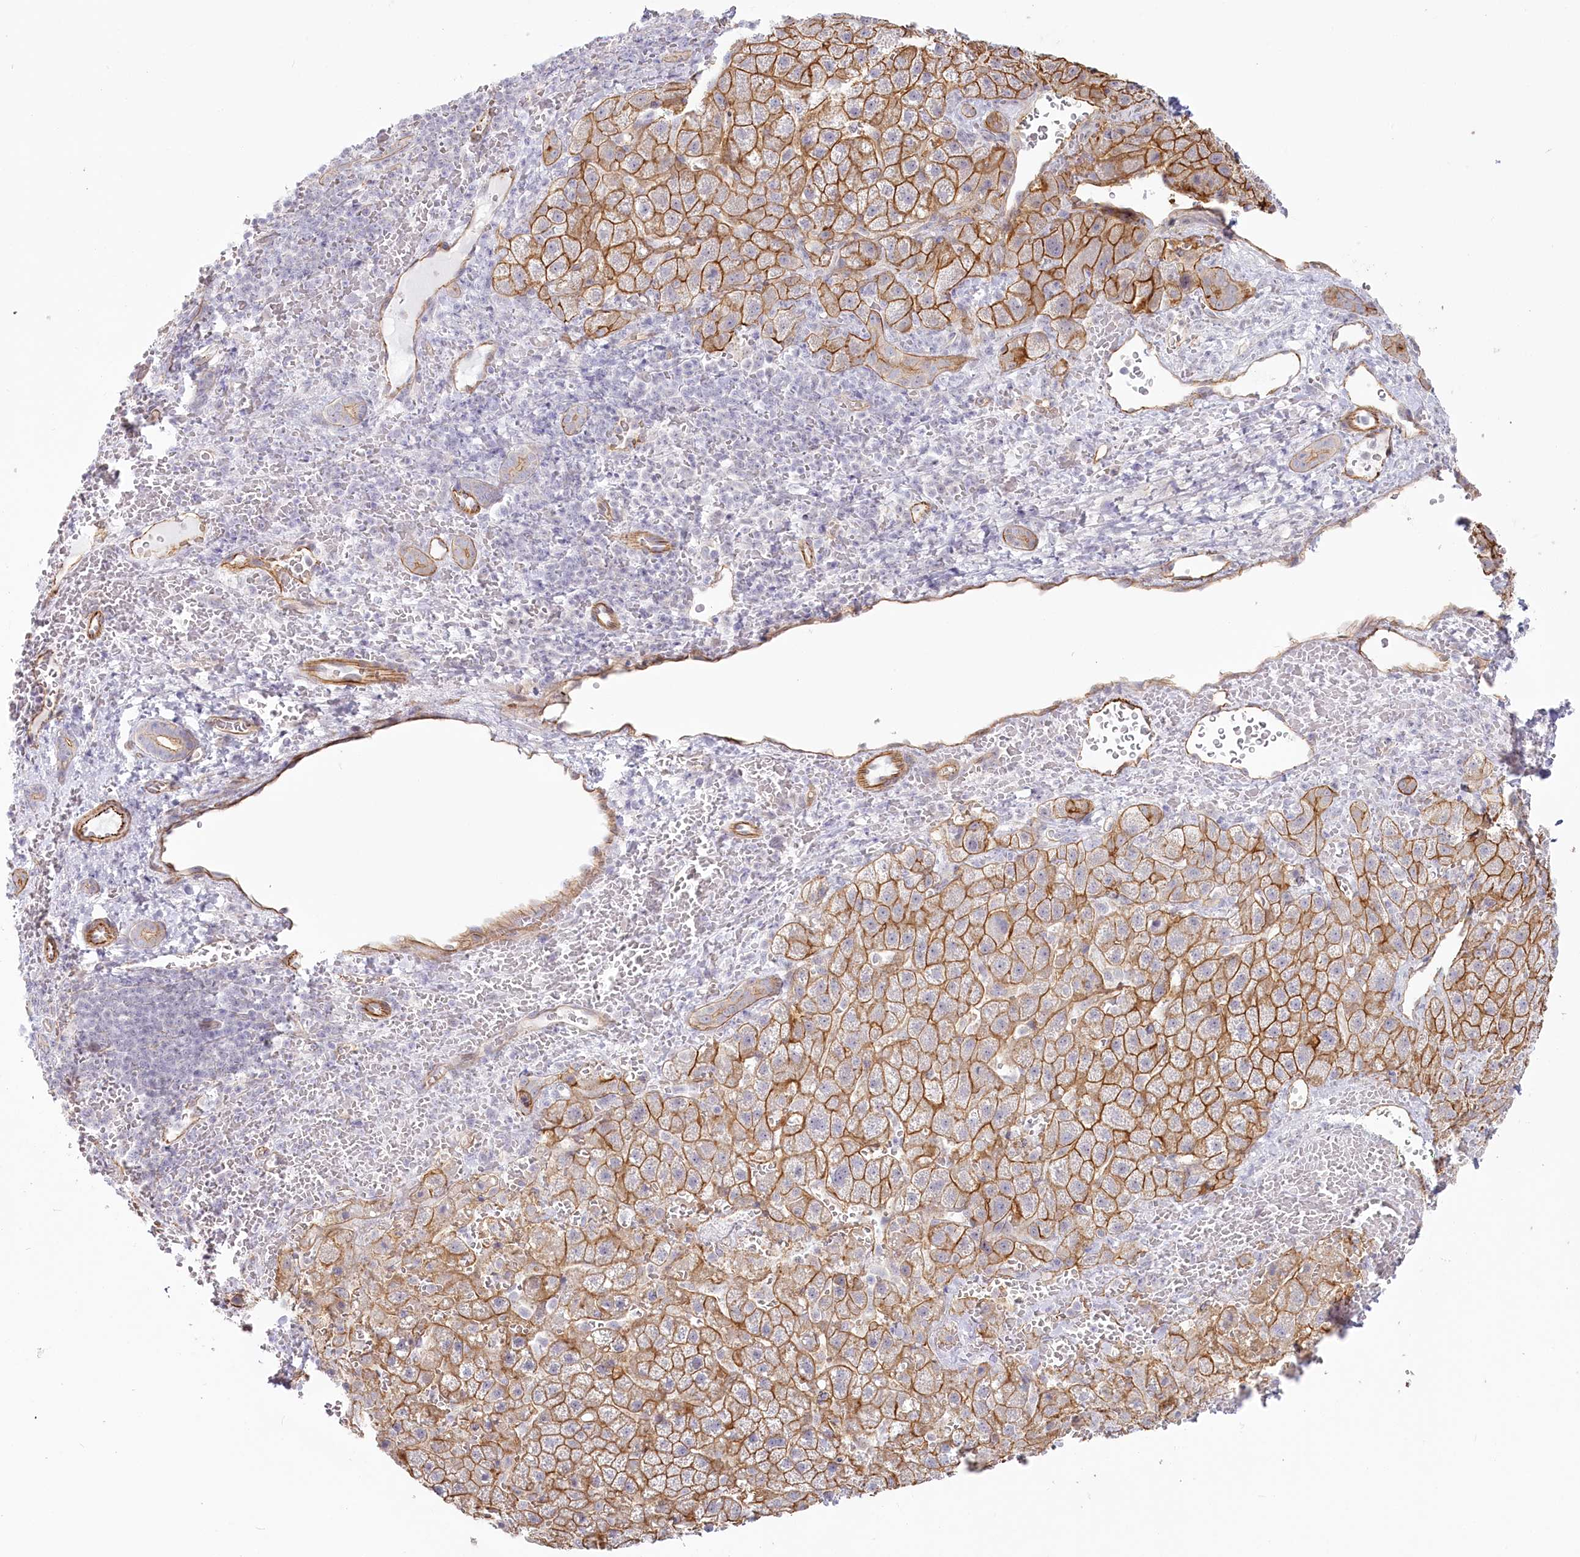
{"staining": {"intensity": "strong", "quantity": "25%-75%", "location": "cytoplasmic/membranous"}, "tissue": "liver cancer", "cell_type": "Tumor cells", "image_type": "cancer", "snomed": [{"axis": "morphology", "description": "Carcinoma, Hepatocellular, NOS"}, {"axis": "topography", "description": "Liver"}], "caption": "High-power microscopy captured an immunohistochemistry (IHC) photomicrograph of hepatocellular carcinoma (liver), revealing strong cytoplasmic/membranous staining in about 25%-75% of tumor cells.", "gene": "ABHD8", "patient": {"sex": "male", "age": 57}}